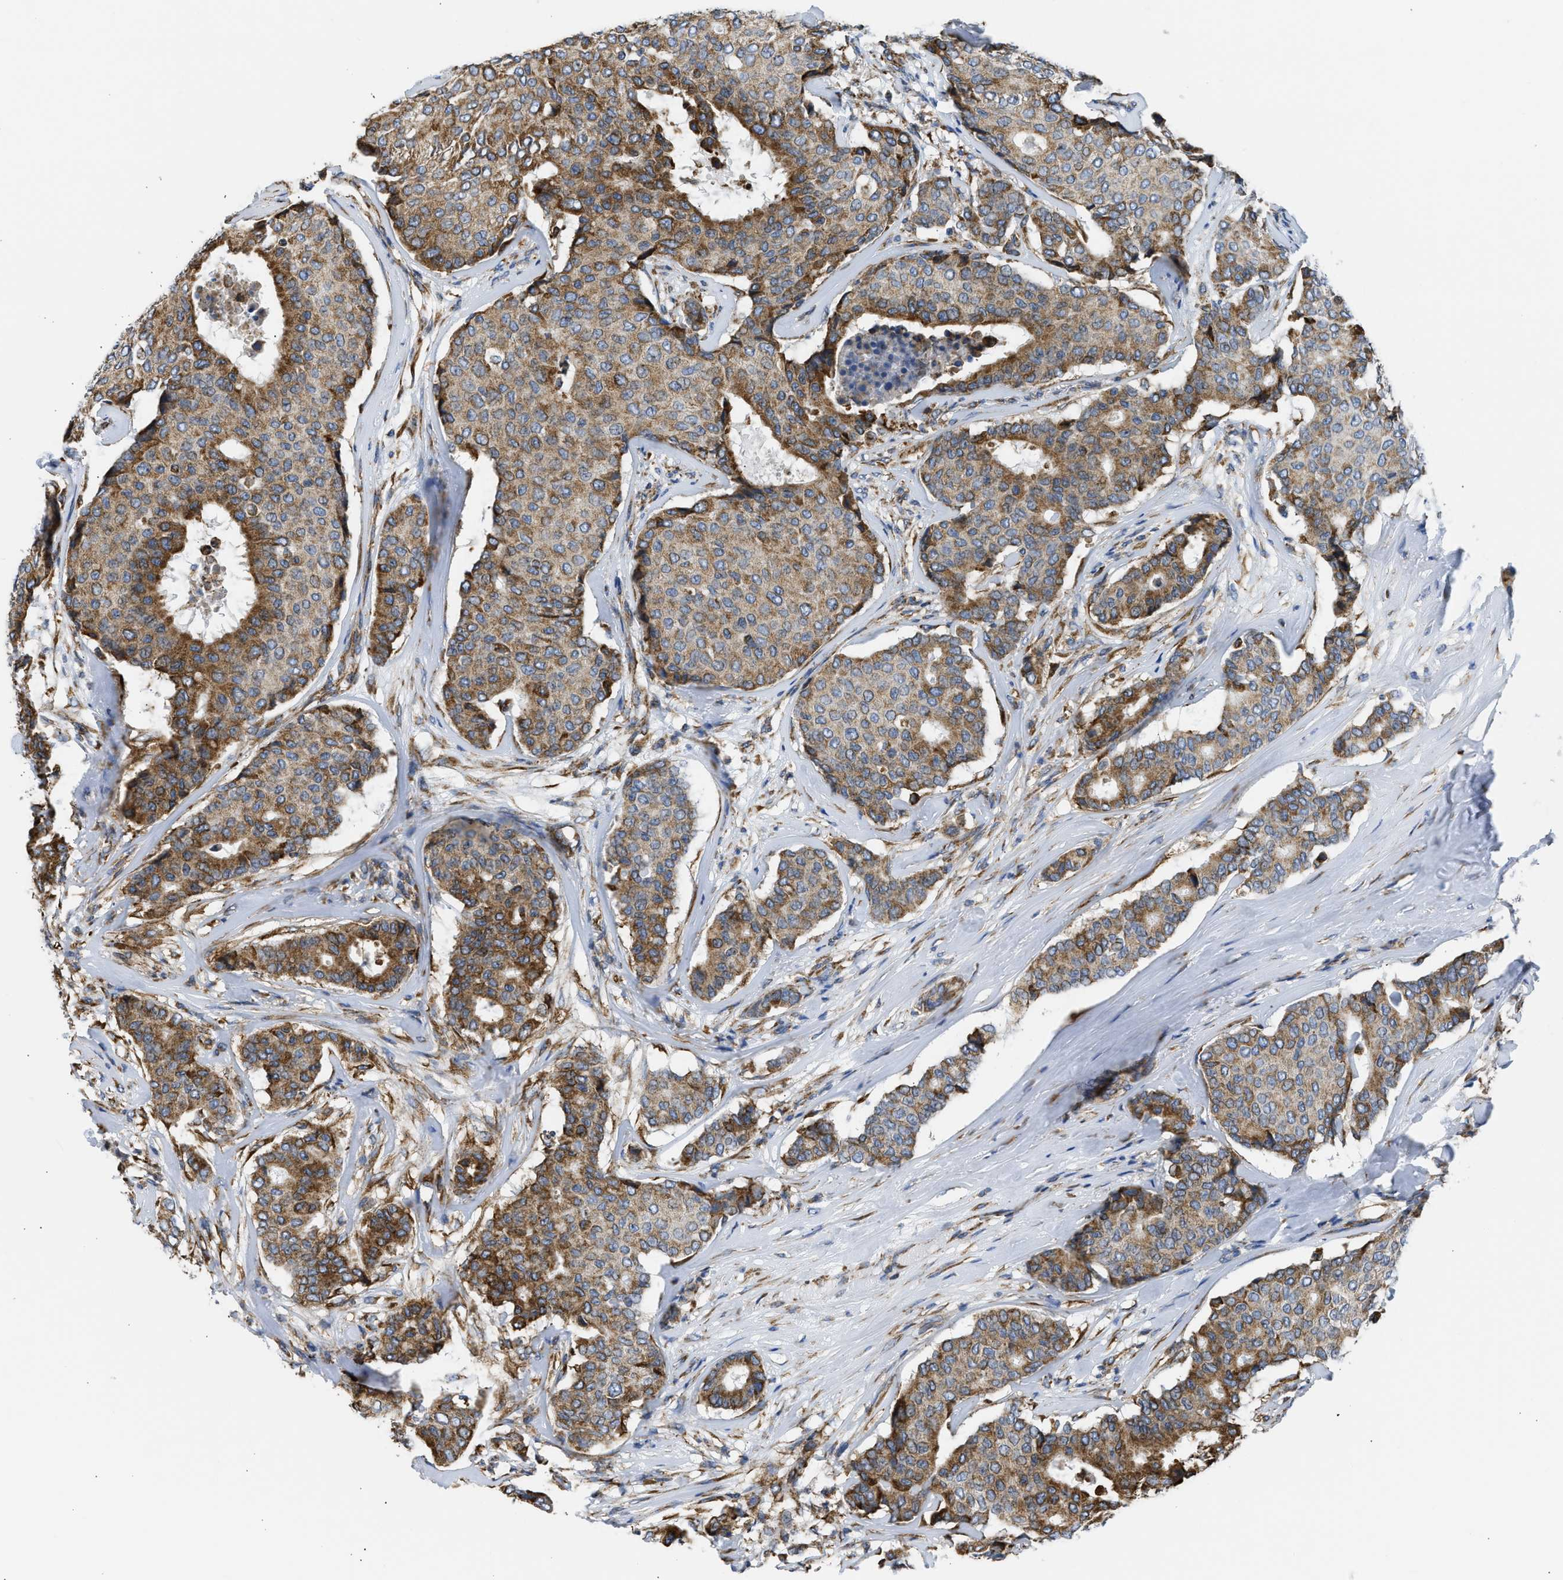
{"staining": {"intensity": "moderate", "quantity": ">75%", "location": "cytoplasmic/membranous"}, "tissue": "breast cancer", "cell_type": "Tumor cells", "image_type": "cancer", "snomed": [{"axis": "morphology", "description": "Duct carcinoma"}, {"axis": "topography", "description": "Breast"}], "caption": "This micrograph exhibits IHC staining of breast cancer (intraductal carcinoma), with medium moderate cytoplasmic/membranous expression in about >75% of tumor cells.", "gene": "CYCS", "patient": {"sex": "female", "age": 75}}